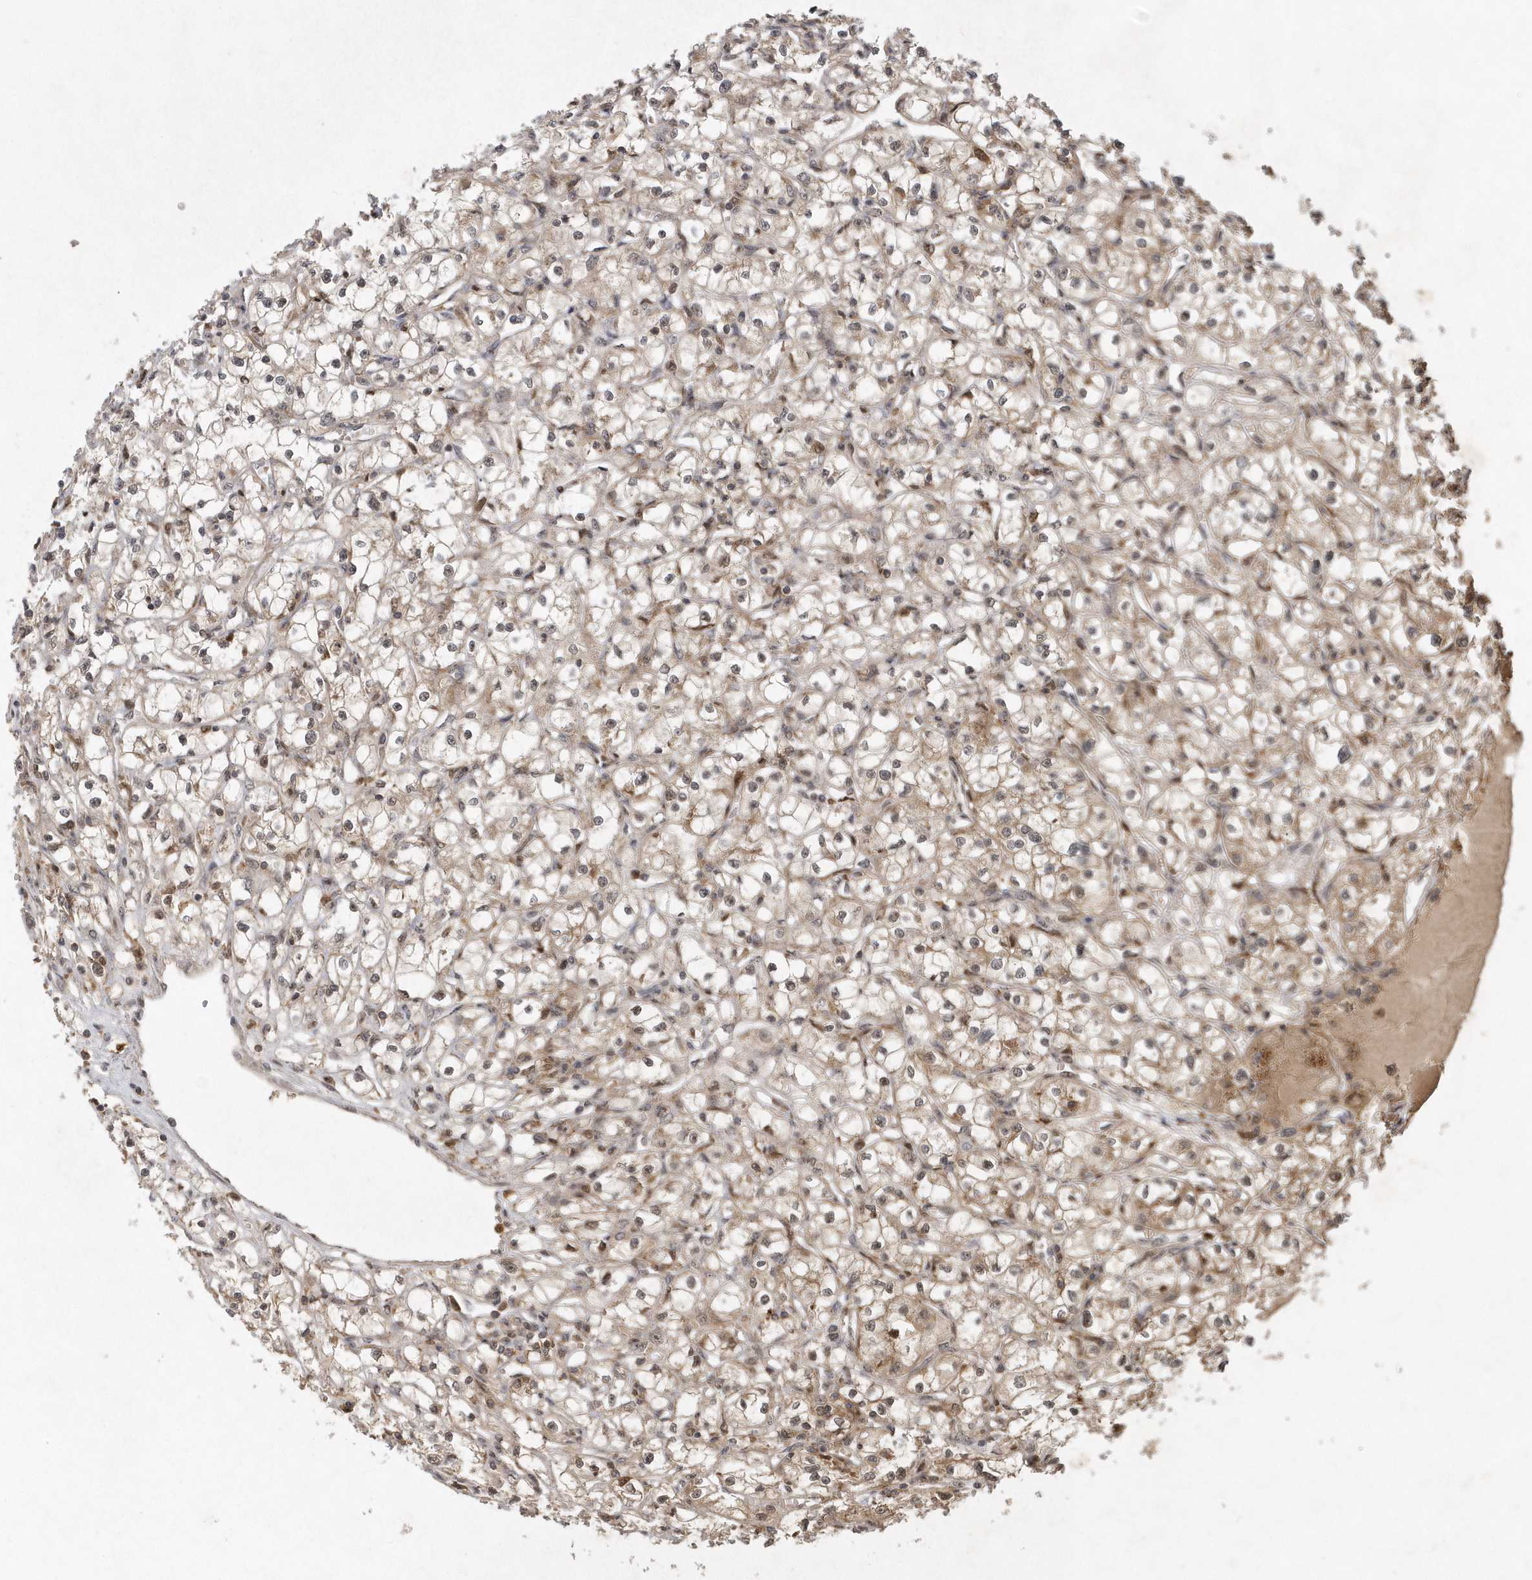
{"staining": {"intensity": "moderate", "quantity": "25%-75%", "location": "cytoplasmic/membranous,nuclear"}, "tissue": "renal cancer", "cell_type": "Tumor cells", "image_type": "cancer", "snomed": [{"axis": "morphology", "description": "Adenocarcinoma, NOS"}, {"axis": "topography", "description": "Kidney"}], "caption": "Tumor cells reveal medium levels of moderate cytoplasmic/membranous and nuclear staining in approximately 25%-75% of cells in human renal cancer (adenocarcinoma). Immunohistochemistry stains the protein in brown and the nuclei are stained blue.", "gene": "LACC1", "patient": {"sex": "male", "age": 56}}